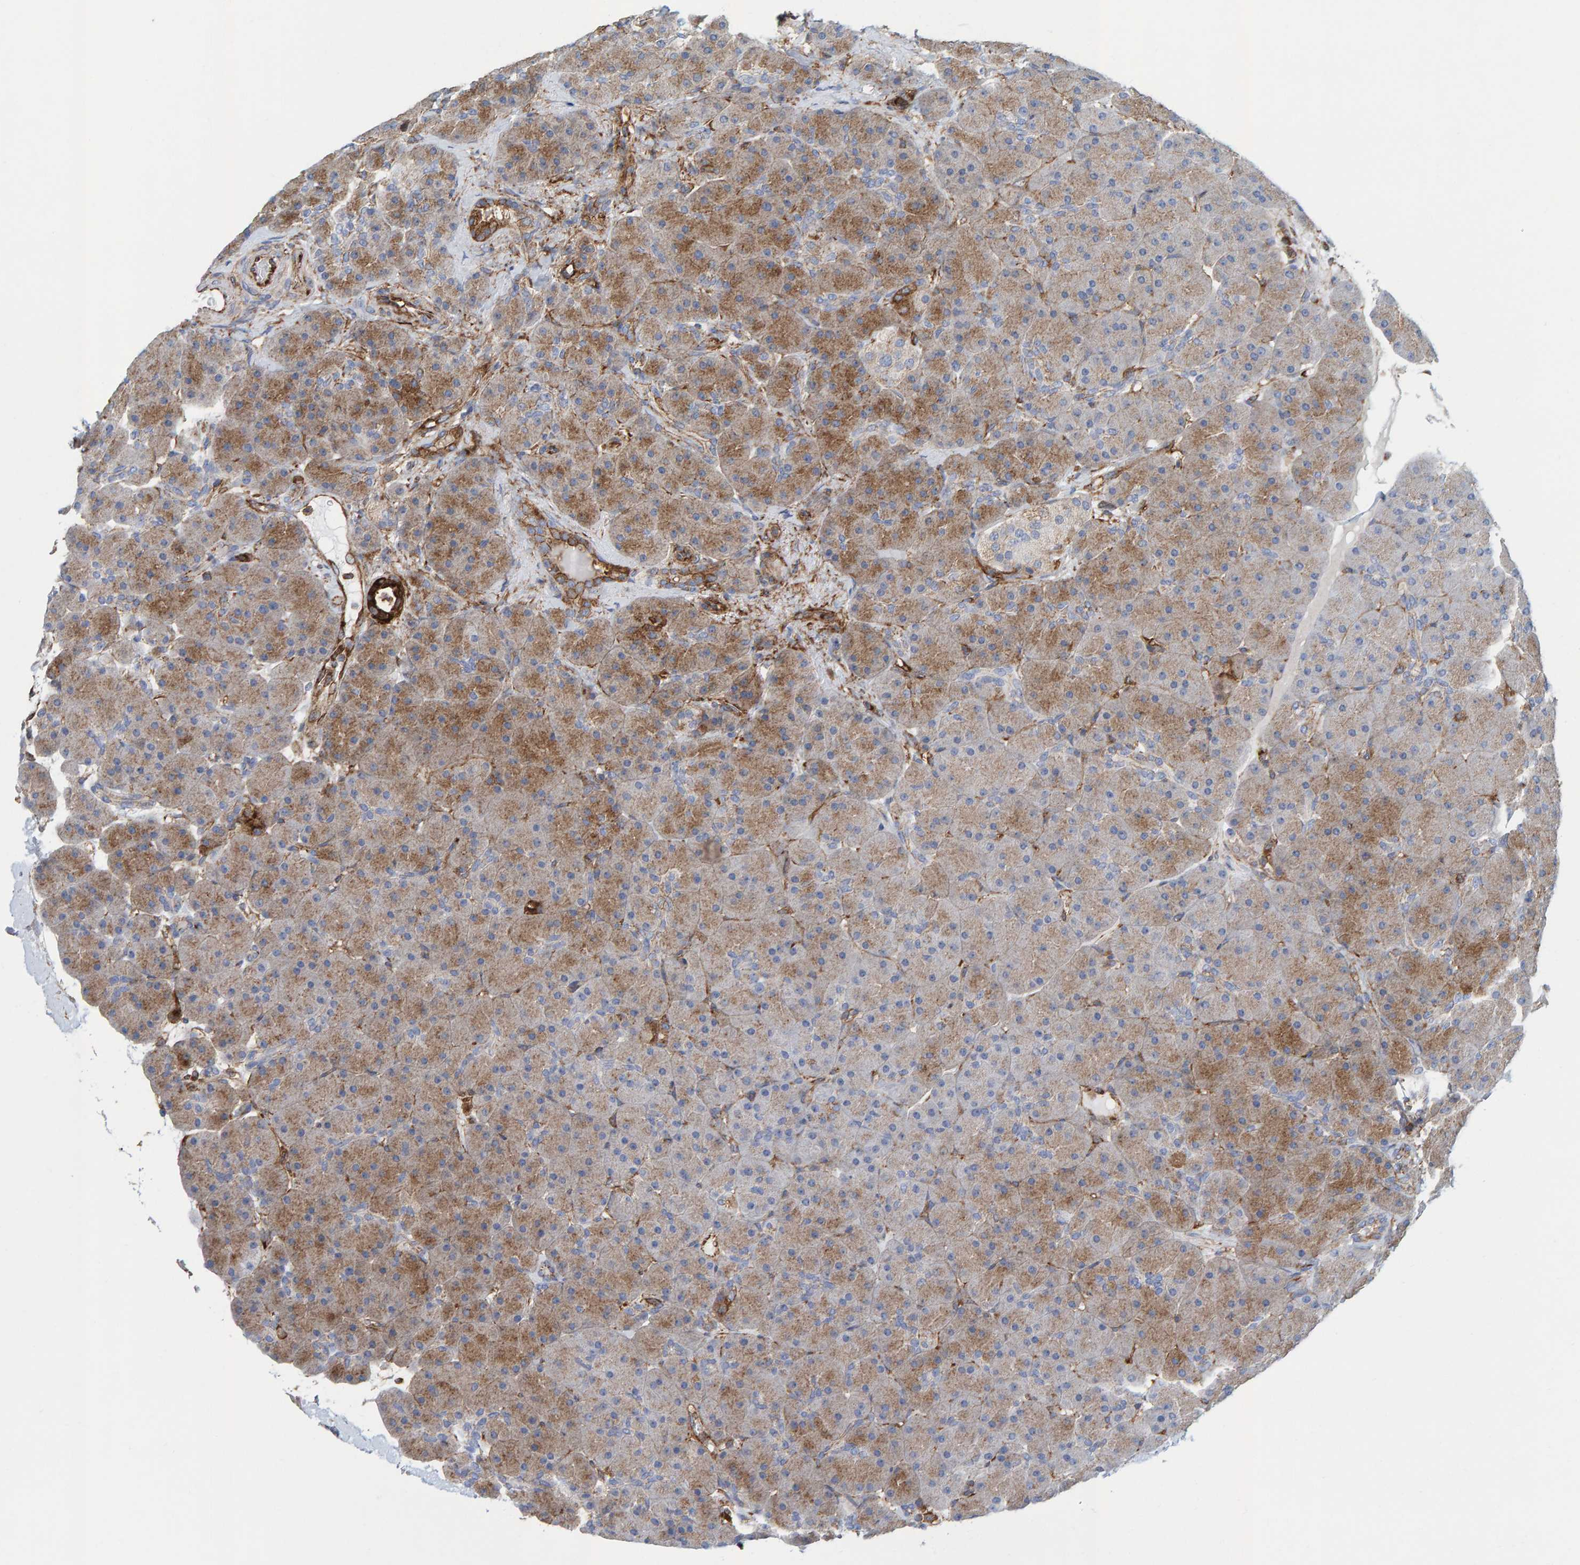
{"staining": {"intensity": "strong", "quantity": "<25%", "location": "cytoplasmic/membranous"}, "tissue": "pancreas", "cell_type": "Exocrine glandular cells", "image_type": "normal", "snomed": [{"axis": "morphology", "description": "Normal tissue, NOS"}, {"axis": "topography", "description": "Pancreas"}], "caption": "High-power microscopy captured an immunohistochemistry (IHC) micrograph of unremarkable pancreas, revealing strong cytoplasmic/membranous positivity in approximately <25% of exocrine glandular cells.", "gene": "MVP", "patient": {"sex": "male", "age": 66}}